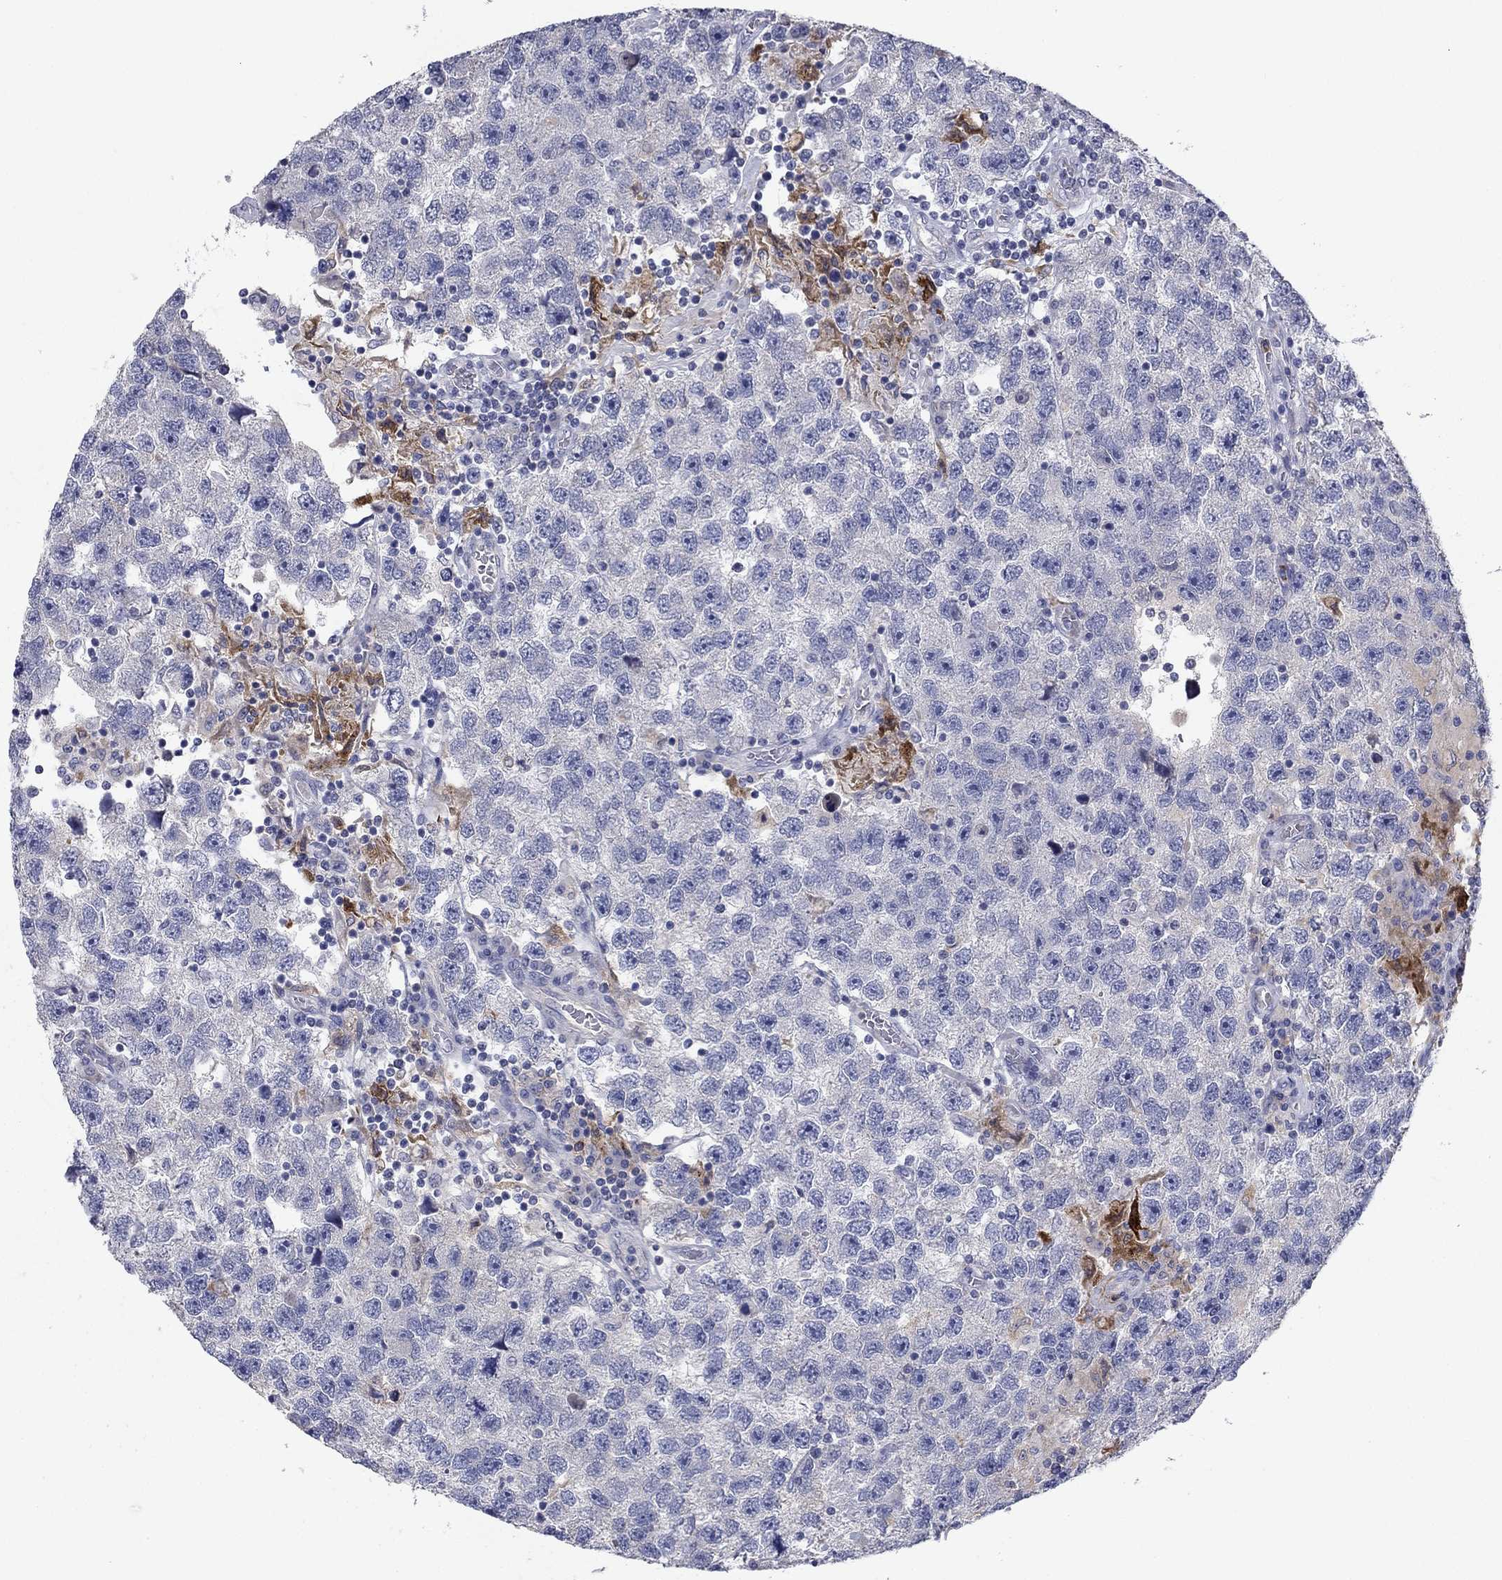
{"staining": {"intensity": "negative", "quantity": "none", "location": "none"}, "tissue": "testis cancer", "cell_type": "Tumor cells", "image_type": "cancer", "snomed": [{"axis": "morphology", "description": "Seminoma, NOS"}, {"axis": "topography", "description": "Testis"}], "caption": "The IHC micrograph has no significant staining in tumor cells of seminoma (testis) tissue.", "gene": "PTGDS", "patient": {"sex": "male", "age": 26}}